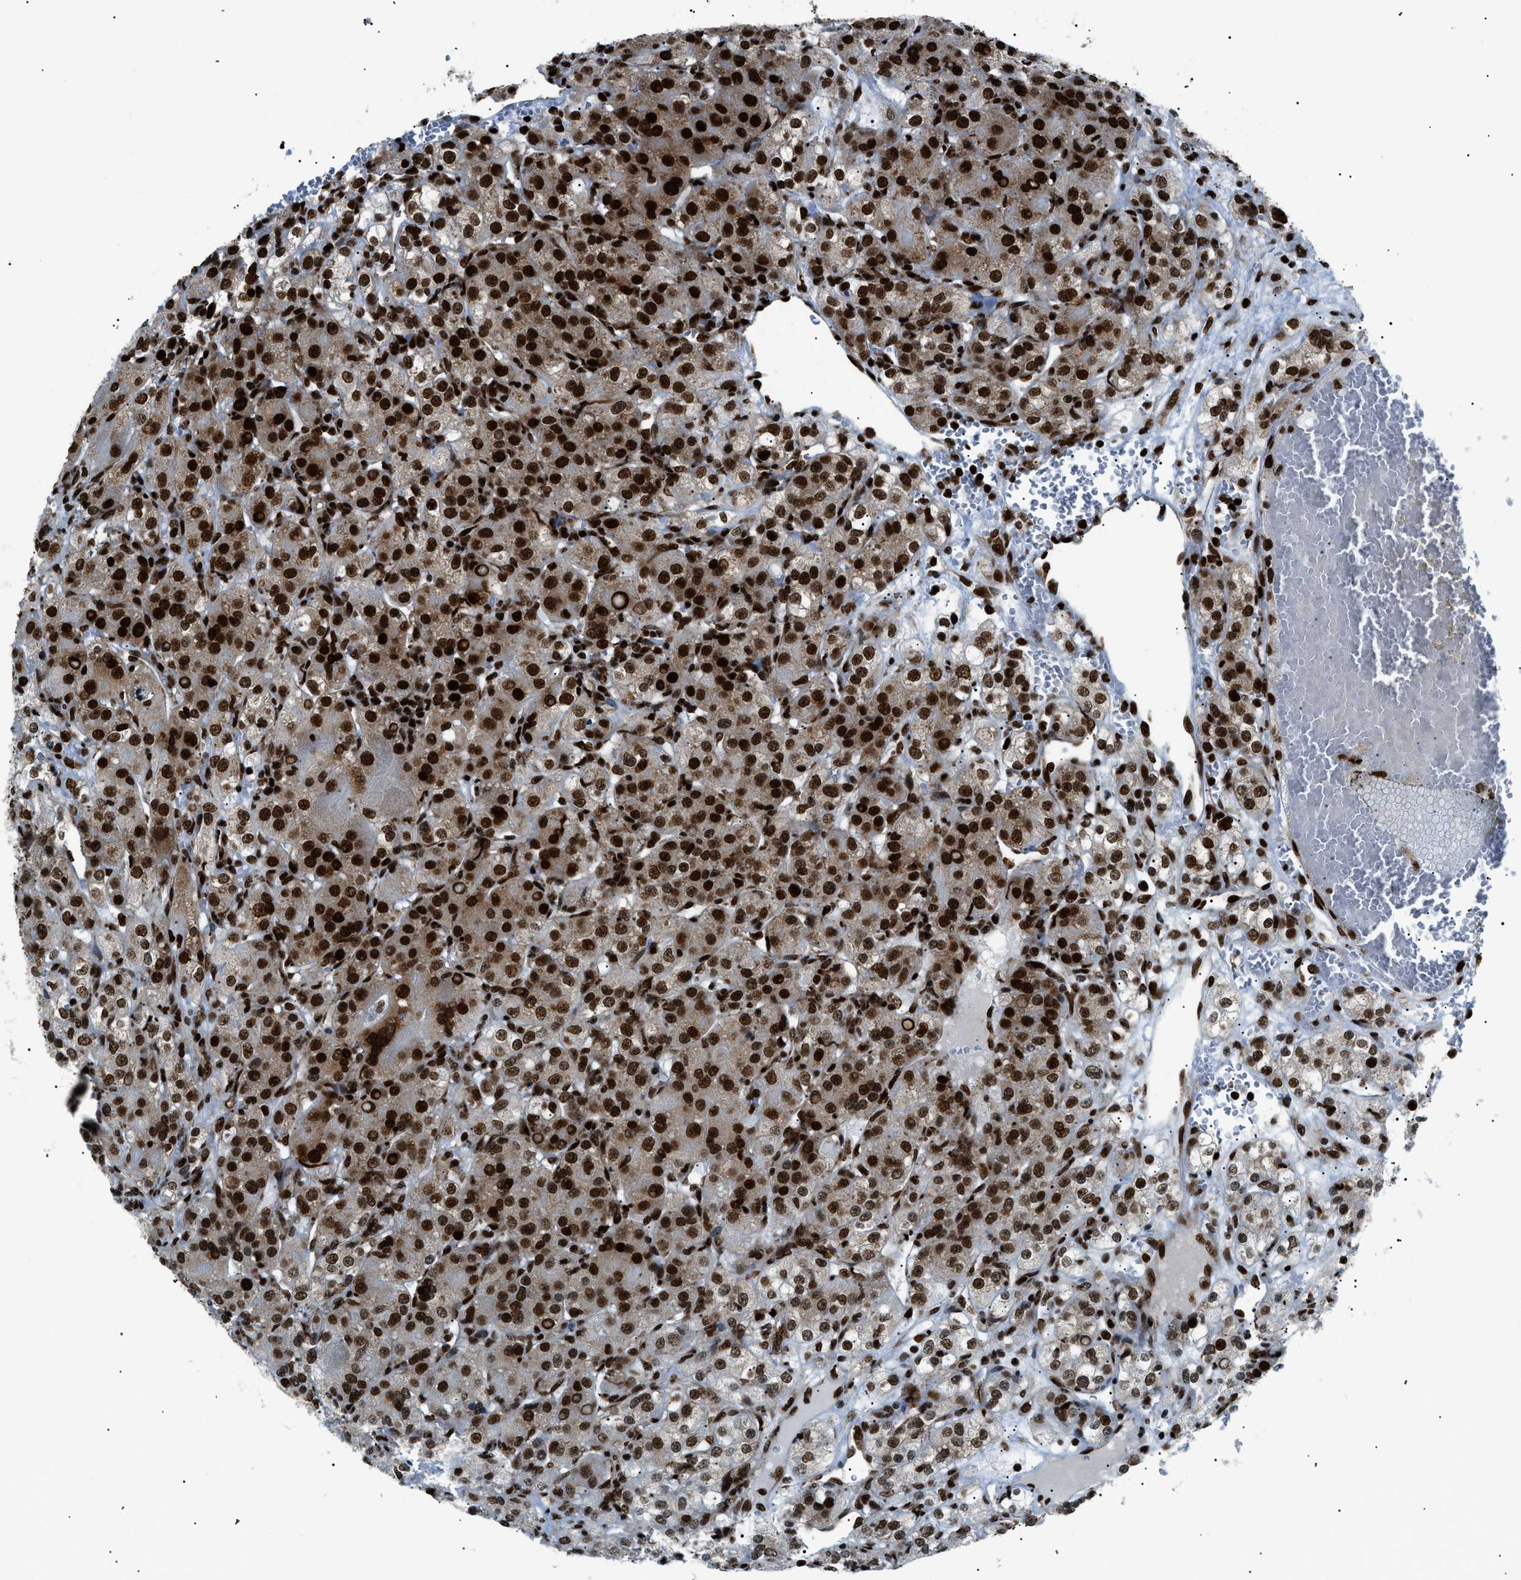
{"staining": {"intensity": "strong", "quantity": ">75%", "location": "nuclear"}, "tissue": "renal cancer", "cell_type": "Tumor cells", "image_type": "cancer", "snomed": [{"axis": "morphology", "description": "Normal tissue, NOS"}, {"axis": "morphology", "description": "Adenocarcinoma, NOS"}, {"axis": "topography", "description": "Kidney"}], "caption": "An image of adenocarcinoma (renal) stained for a protein displays strong nuclear brown staining in tumor cells.", "gene": "HNRNPK", "patient": {"sex": "male", "age": 61}}